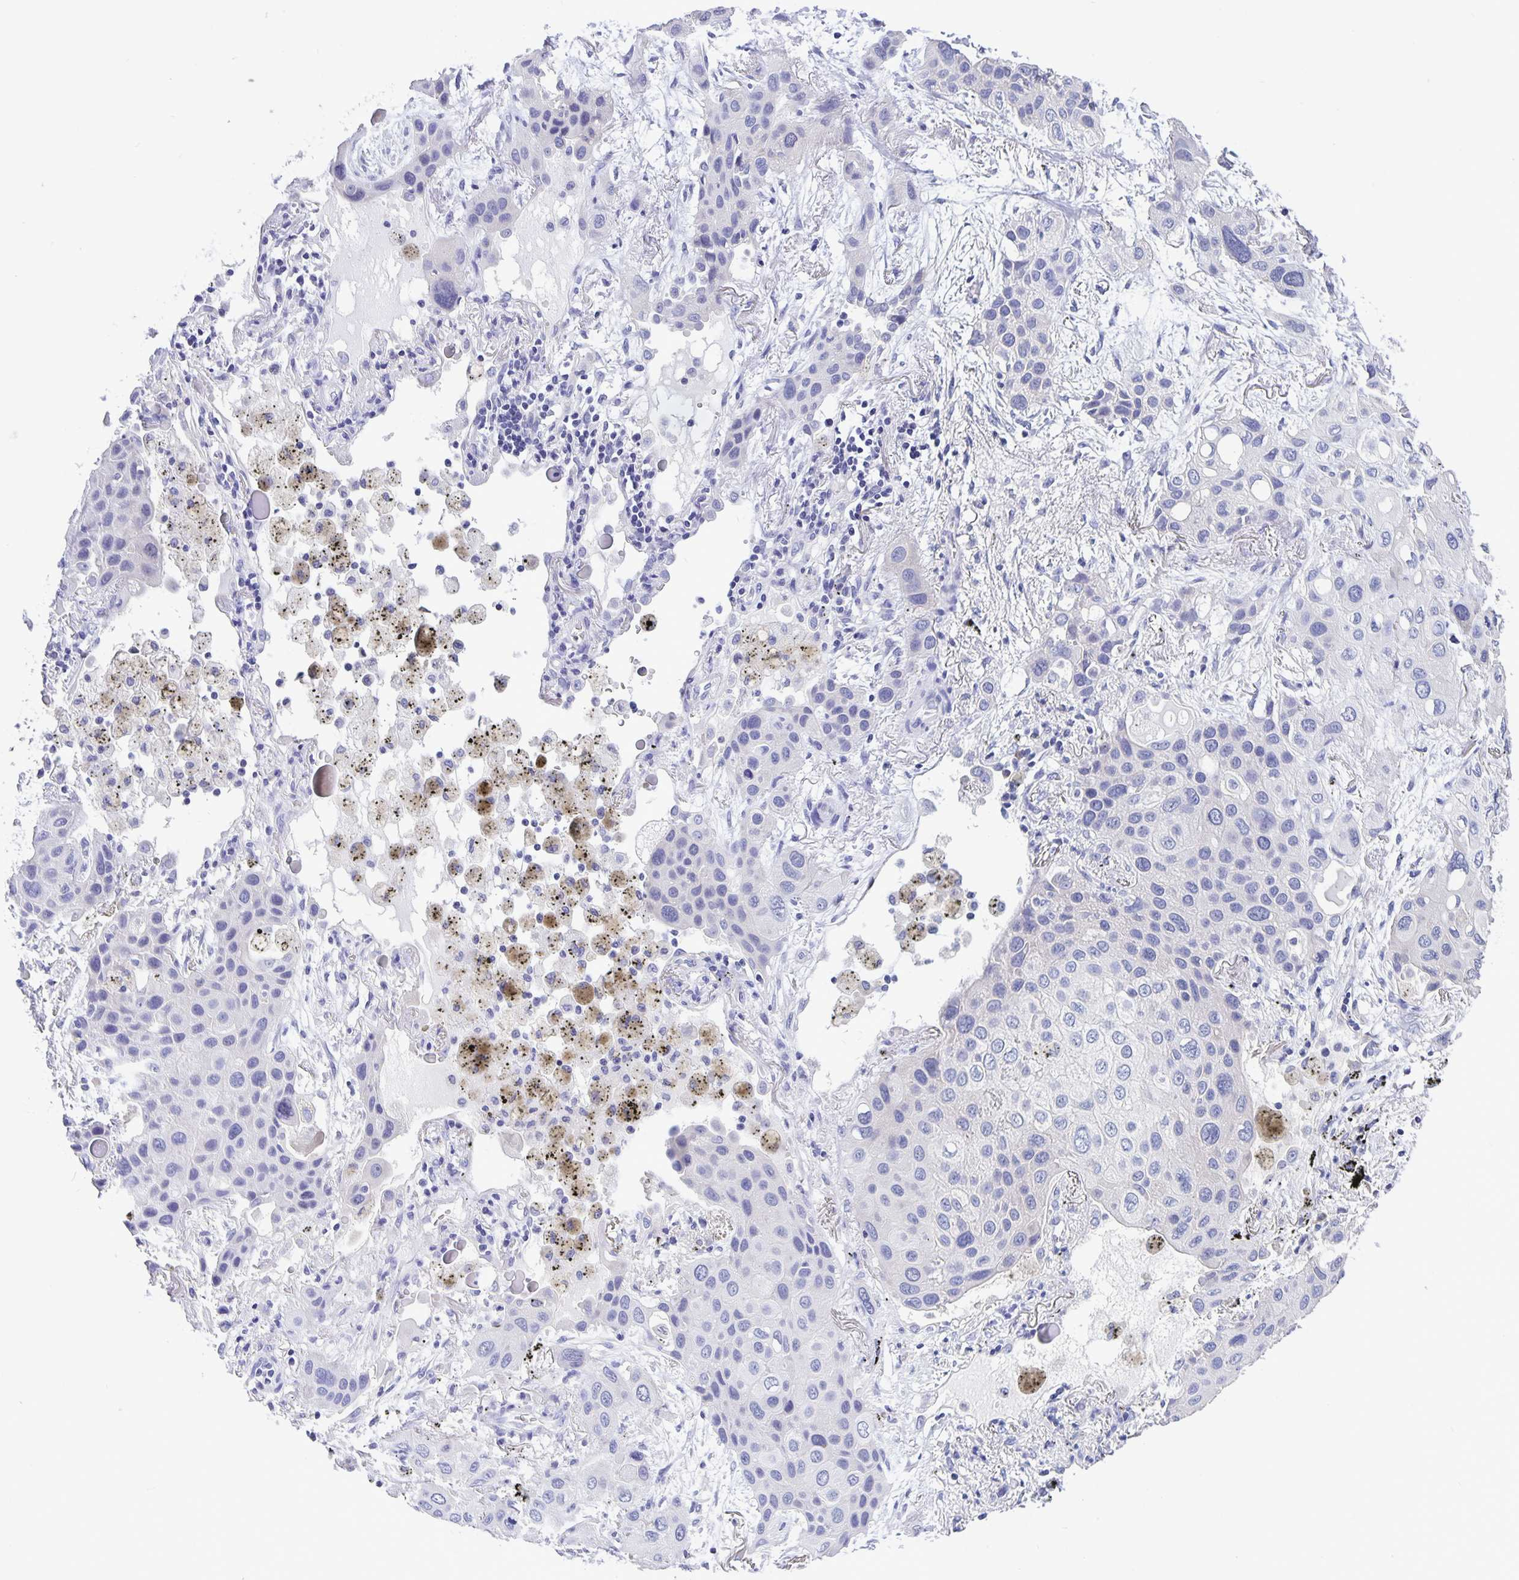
{"staining": {"intensity": "negative", "quantity": "none", "location": "none"}, "tissue": "lung cancer", "cell_type": "Tumor cells", "image_type": "cancer", "snomed": [{"axis": "morphology", "description": "Squamous cell carcinoma, NOS"}, {"axis": "morphology", "description": "Squamous cell carcinoma, metastatic, NOS"}, {"axis": "topography", "description": "Lung"}], "caption": "The micrograph demonstrates no significant positivity in tumor cells of metastatic squamous cell carcinoma (lung).", "gene": "ERMN", "patient": {"sex": "male", "age": 59}}